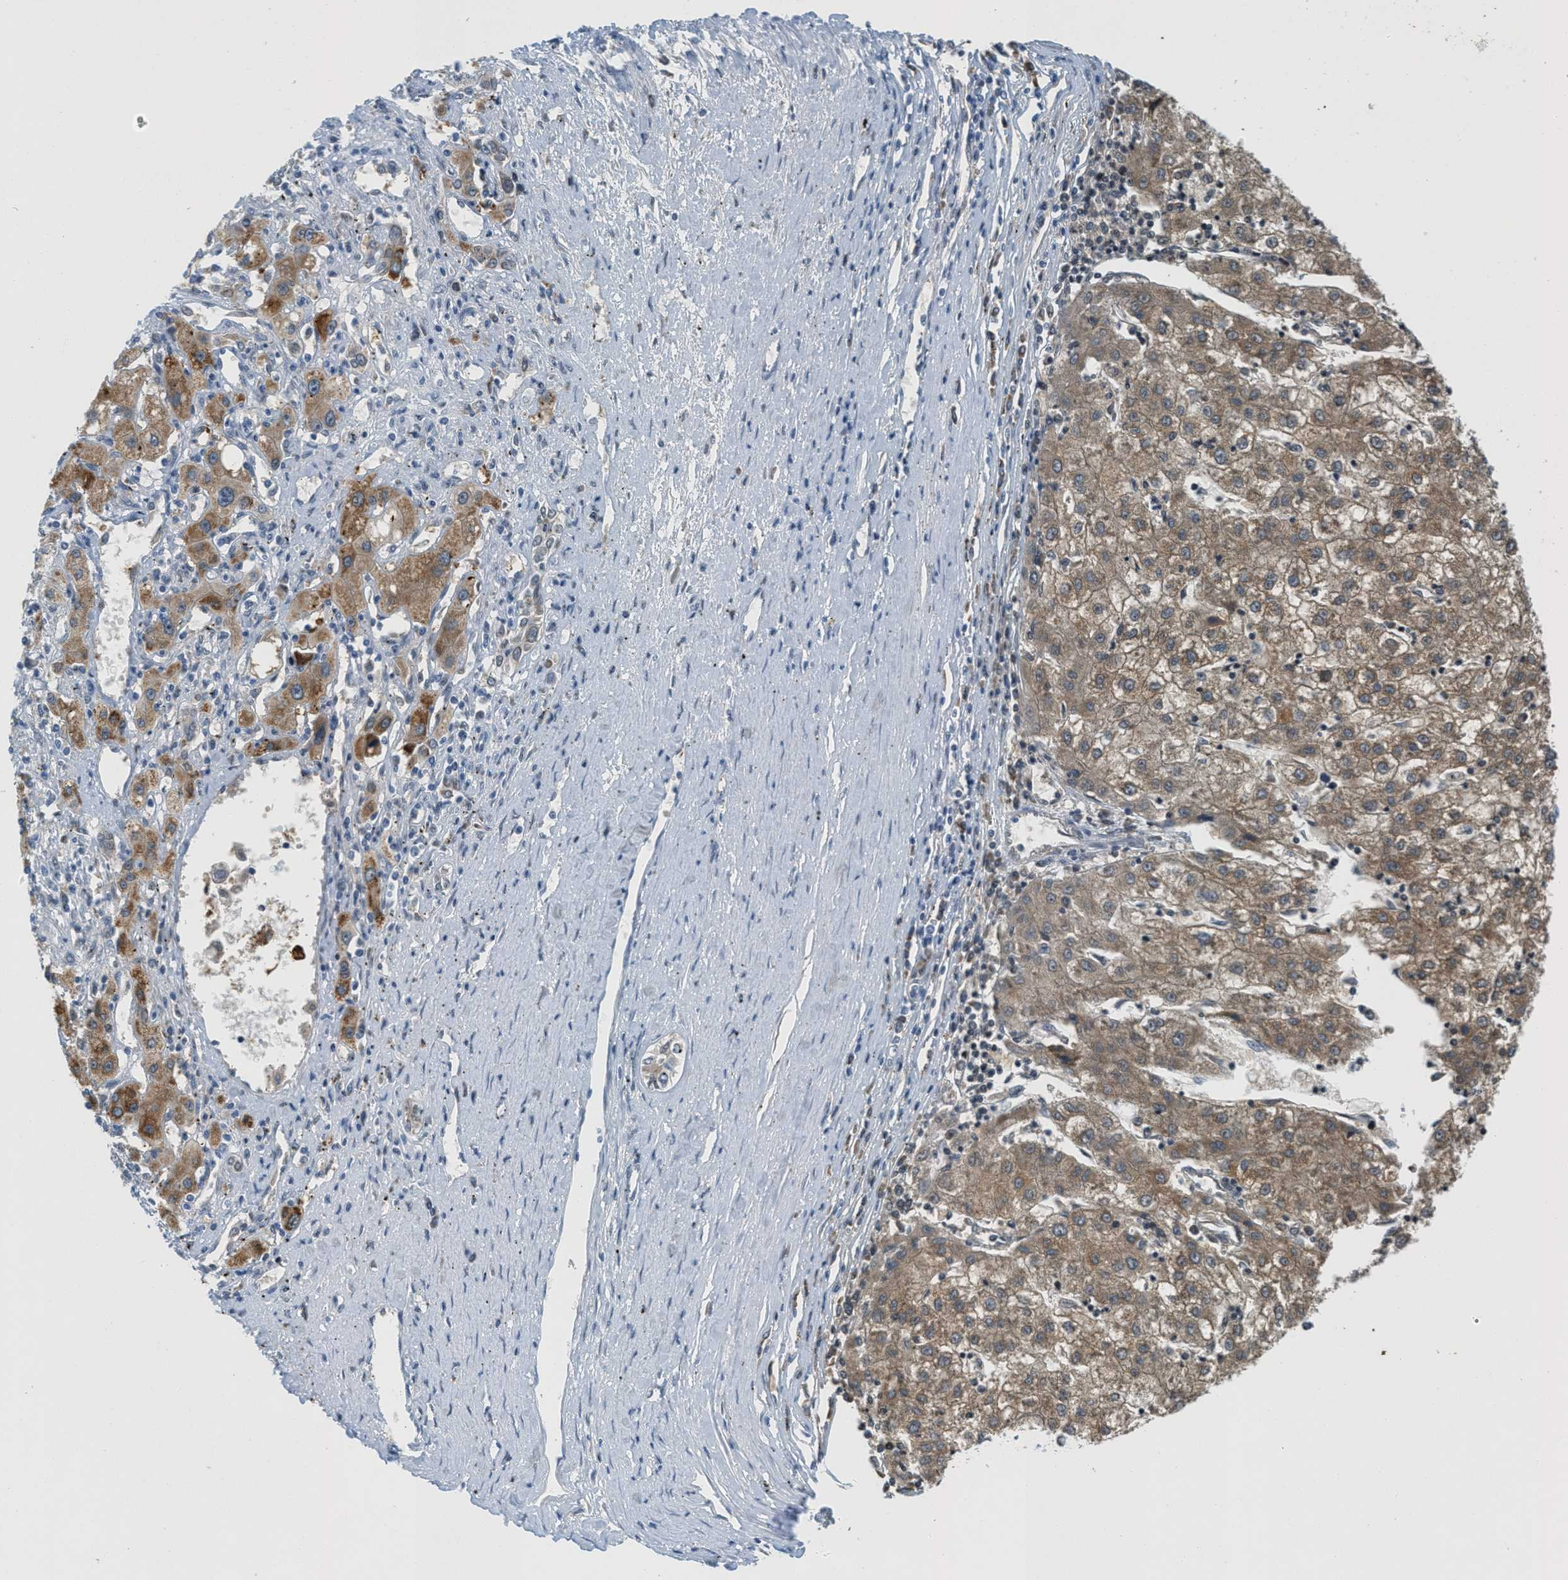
{"staining": {"intensity": "moderate", "quantity": ">75%", "location": "cytoplasmic/membranous"}, "tissue": "liver cancer", "cell_type": "Tumor cells", "image_type": "cancer", "snomed": [{"axis": "morphology", "description": "Carcinoma, Hepatocellular, NOS"}, {"axis": "topography", "description": "Liver"}], "caption": "Liver cancer (hepatocellular carcinoma) was stained to show a protein in brown. There is medium levels of moderate cytoplasmic/membranous staining in approximately >75% of tumor cells. Immunohistochemistry (ihc) stains the protein of interest in brown and the nuclei are stained blue.", "gene": "HS3ST2", "patient": {"sex": "male", "age": 72}}